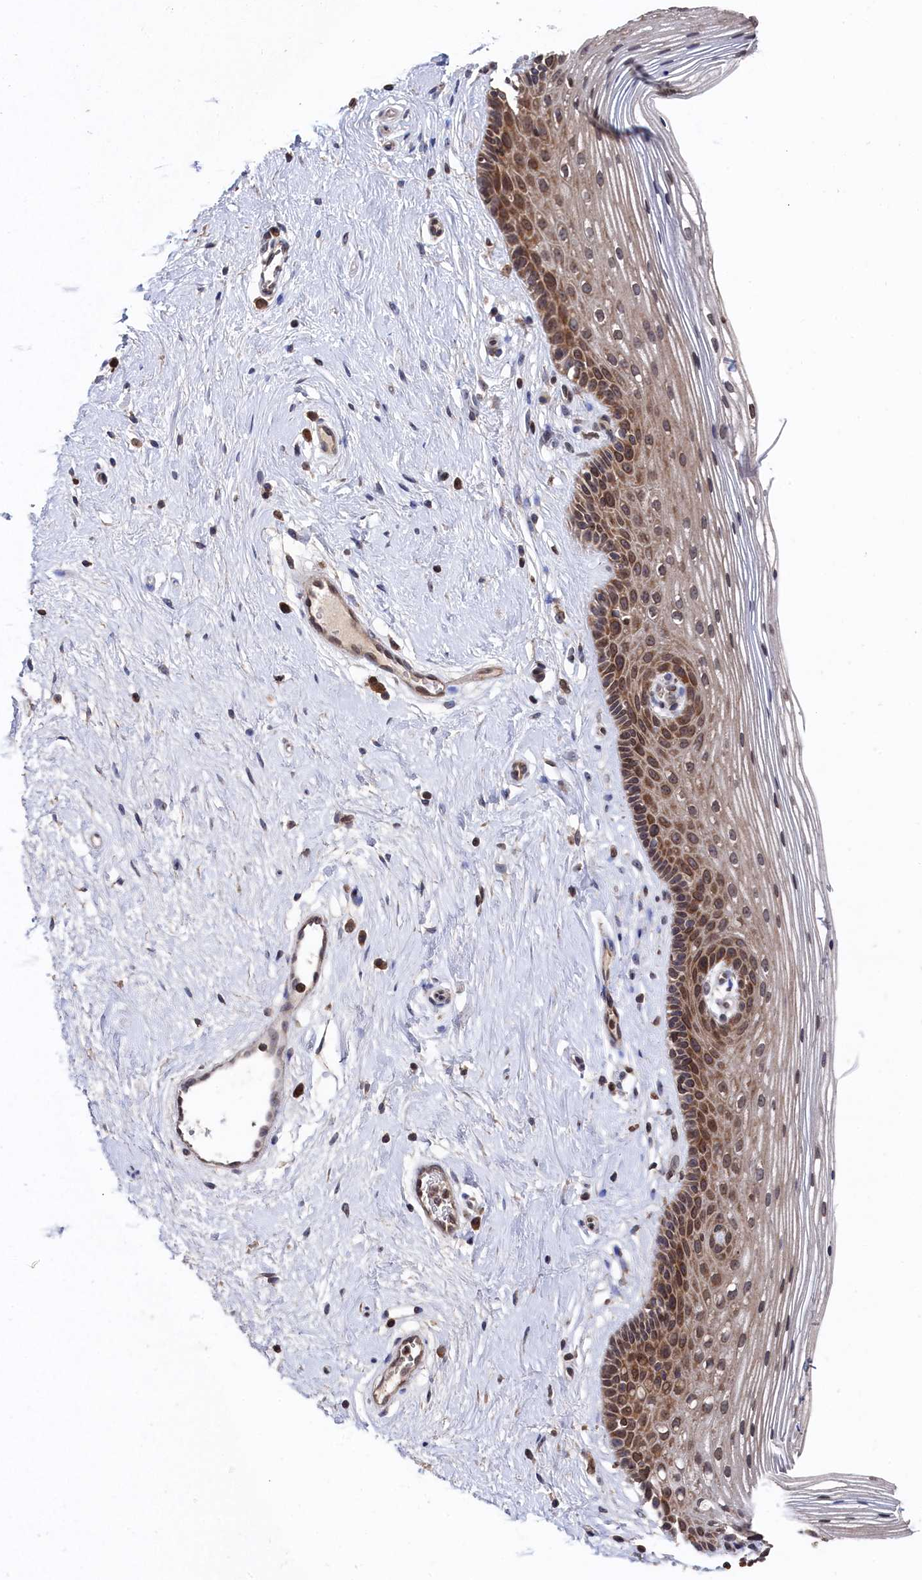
{"staining": {"intensity": "moderate", "quantity": ">75%", "location": "cytoplasmic/membranous,nuclear"}, "tissue": "vagina", "cell_type": "Squamous epithelial cells", "image_type": "normal", "snomed": [{"axis": "morphology", "description": "Normal tissue, NOS"}, {"axis": "topography", "description": "Vagina"}], "caption": "Vagina stained with DAB immunohistochemistry displays medium levels of moderate cytoplasmic/membranous,nuclear staining in about >75% of squamous epithelial cells. (DAB = brown stain, brightfield microscopy at high magnification).", "gene": "ANKEF1", "patient": {"sex": "female", "age": 46}}